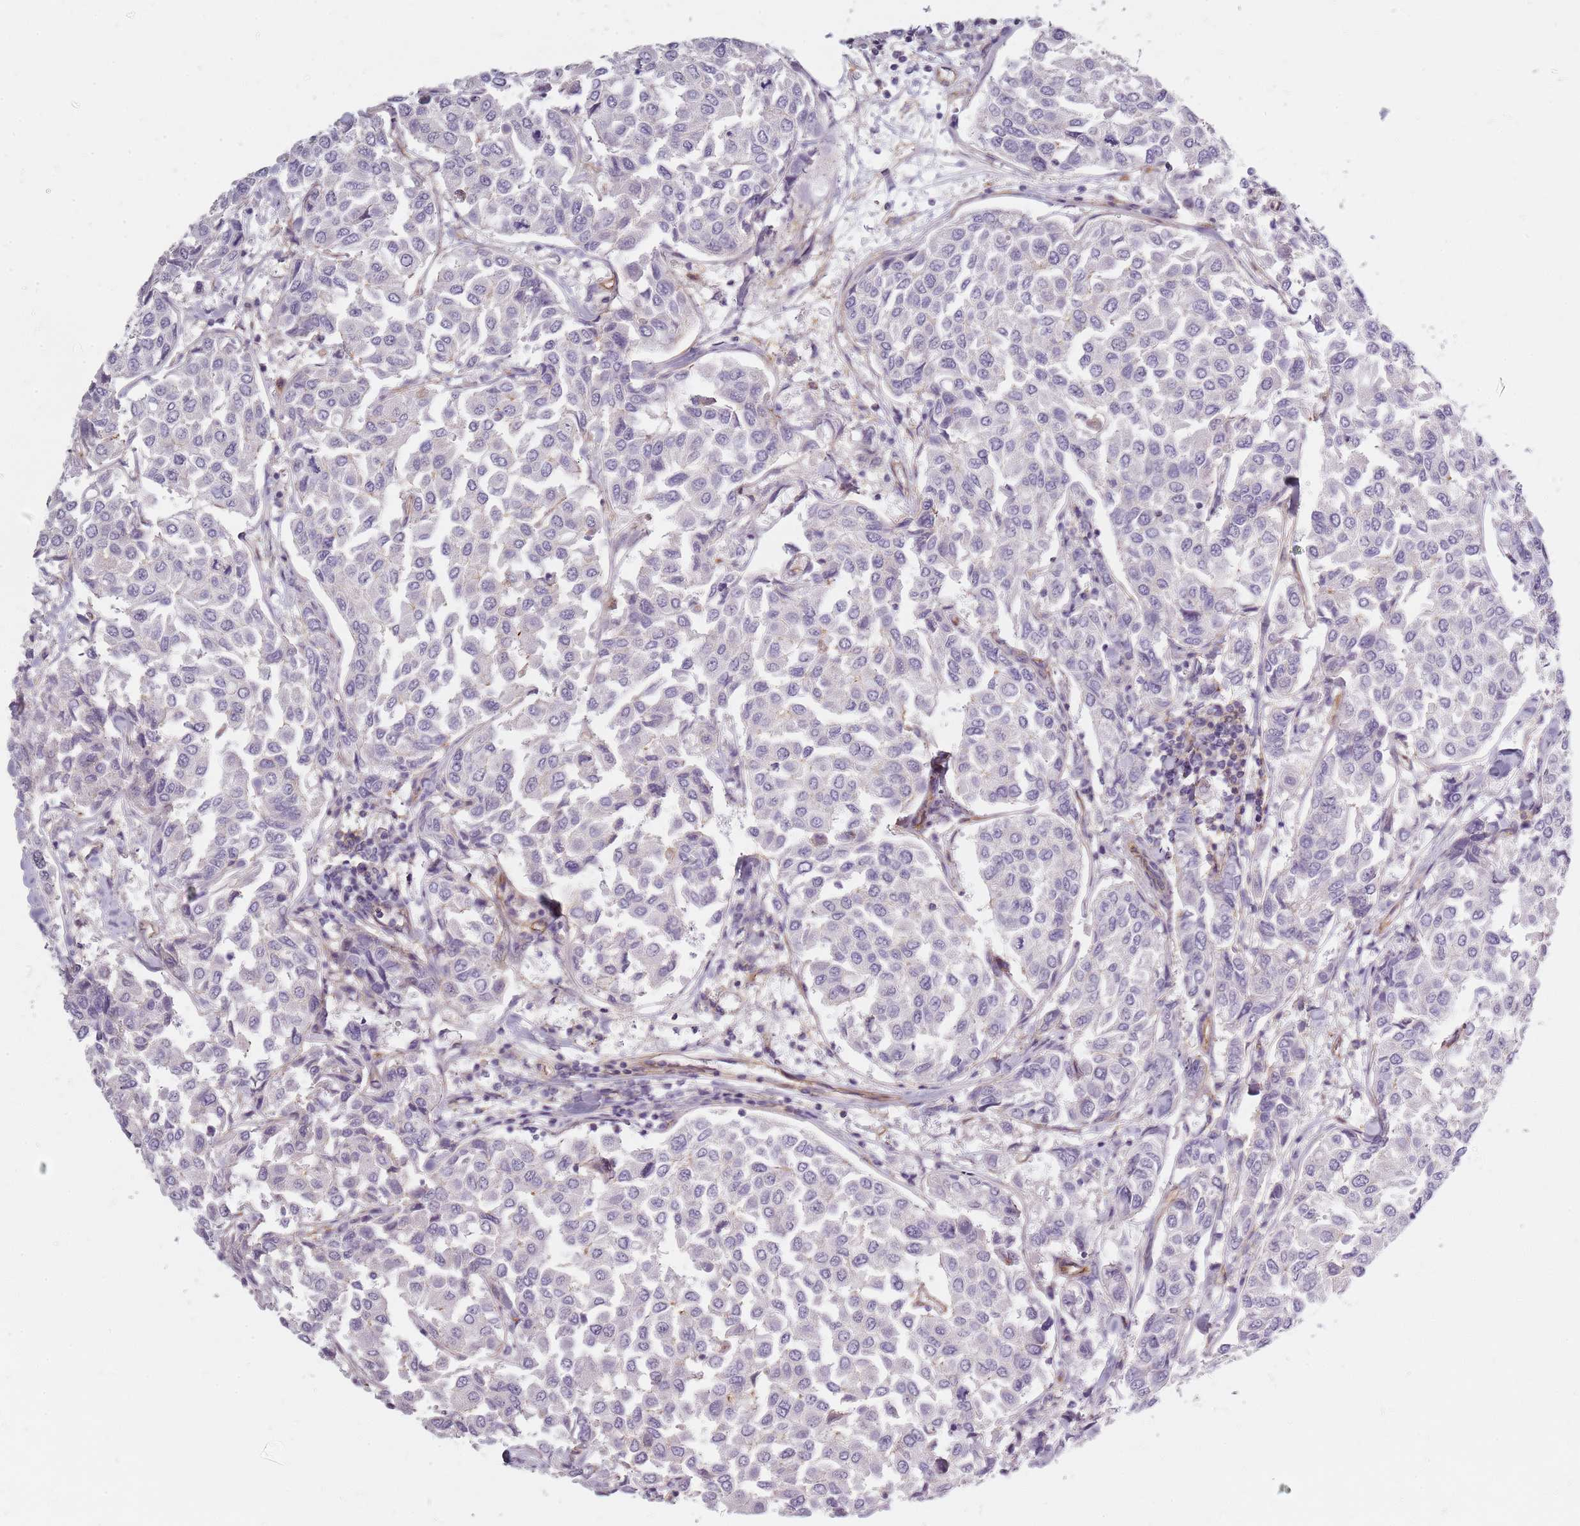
{"staining": {"intensity": "negative", "quantity": "none", "location": "none"}, "tissue": "breast cancer", "cell_type": "Tumor cells", "image_type": "cancer", "snomed": [{"axis": "morphology", "description": "Duct carcinoma"}, {"axis": "topography", "description": "Breast"}], "caption": "DAB (3,3'-diaminobenzidine) immunohistochemical staining of infiltrating ductal carcinoma (breast) displays no significant staining in tumor cells.", "gene": "SYNGR3", "patient": {"sex": "female", "age": 55}}